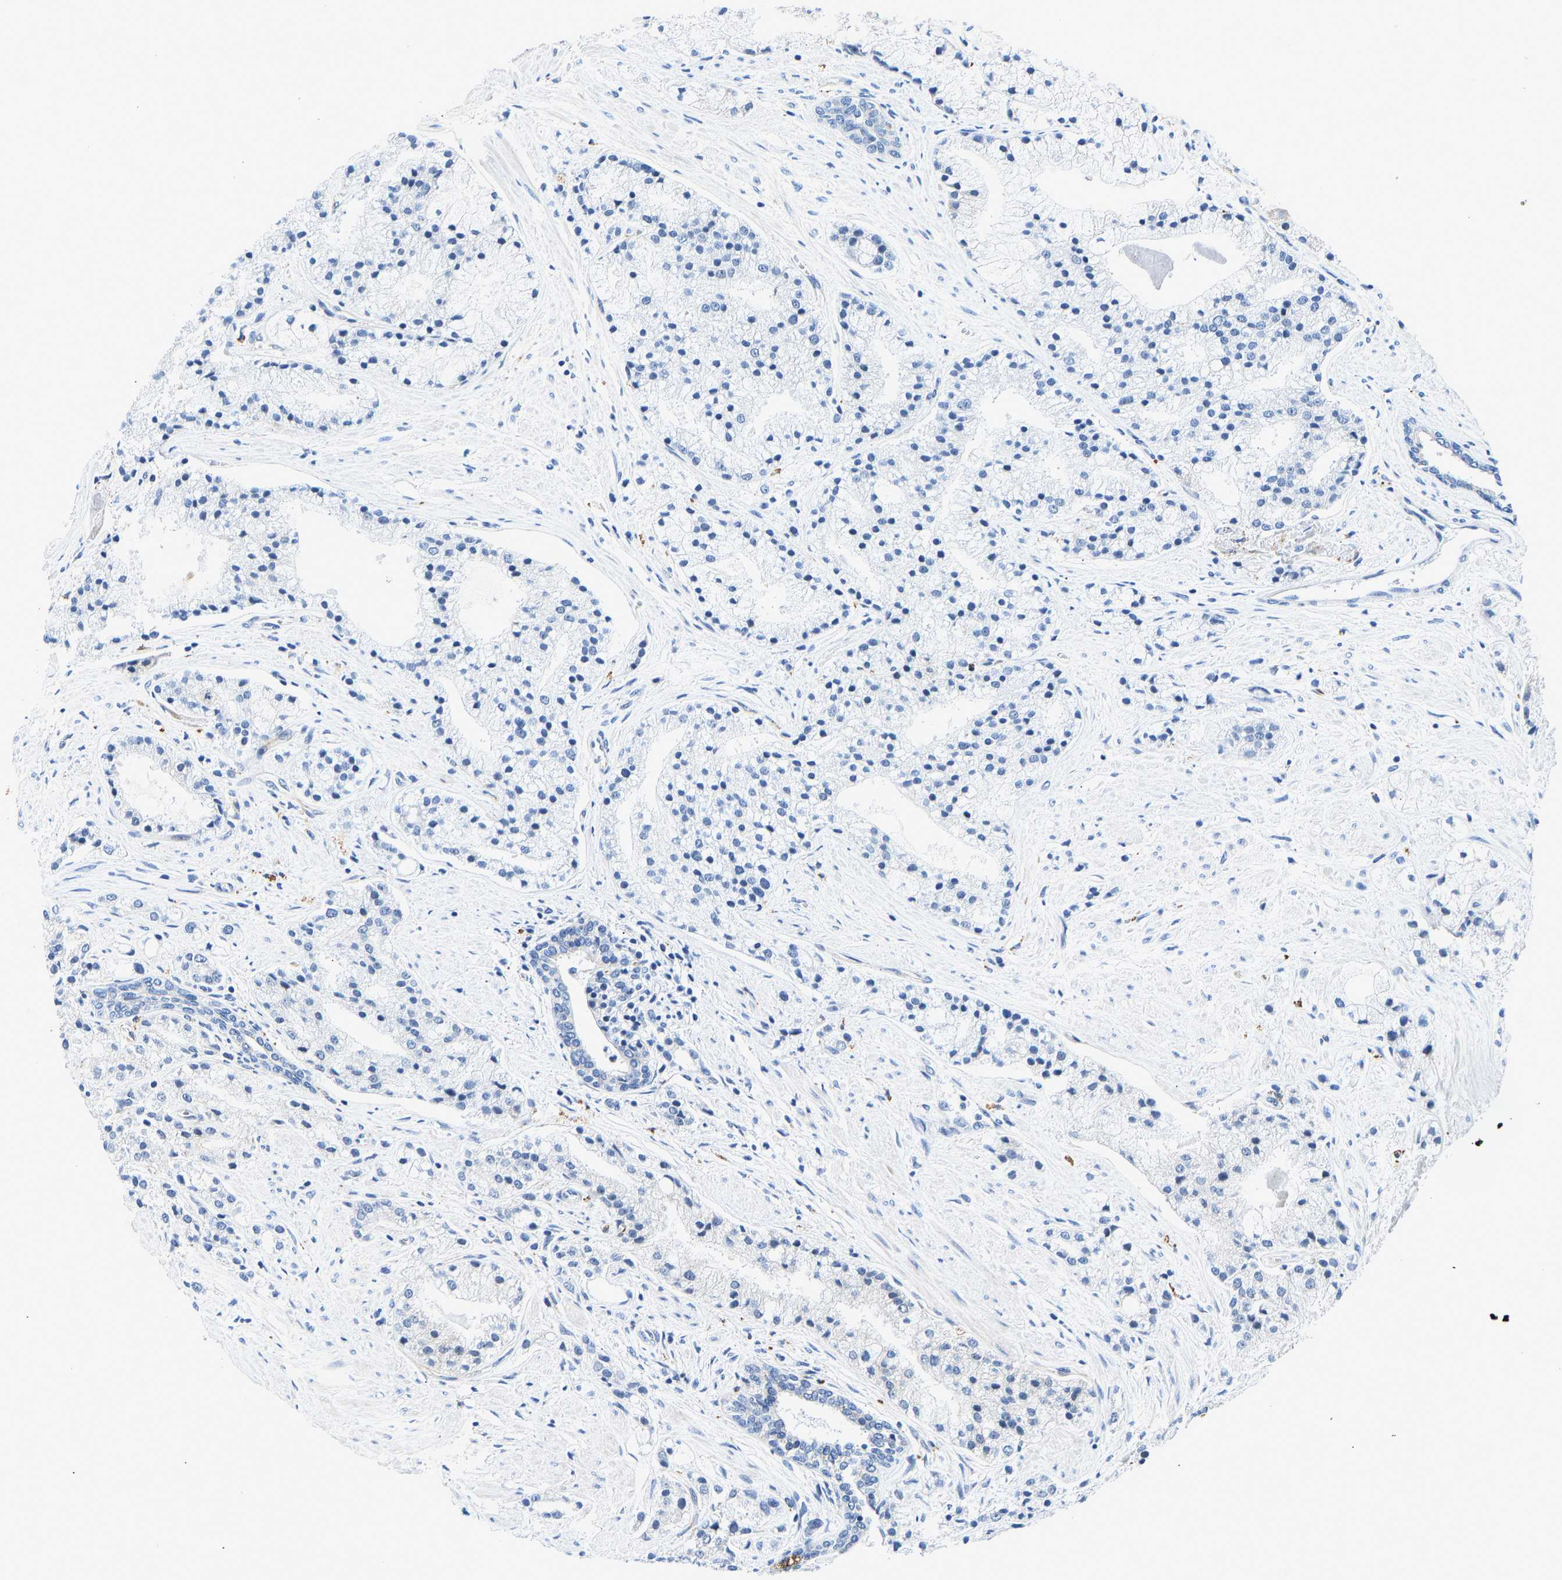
{"staining": {"intensity": "negative", "quantity": "none", "location": "none"}, "tissue": "prostate cancer", "cell_type": "Tumor cells", "image_type": "cancer", "snomed": [{"axis": "morphology", "description": "Adenocarcinoma, High grade"}, {"axis": "topography", "description": "Prostate"}], "caption": "Photomicrograph shows no significant protein staining in tumor cells of prostate cancer. (Stains: DAB IHC with hematoxylin counter stain, Microscopy: brightfield microscopy at high magnification).", "gene": "RESF1", "patient": {"sex": "male", "age": 50}}